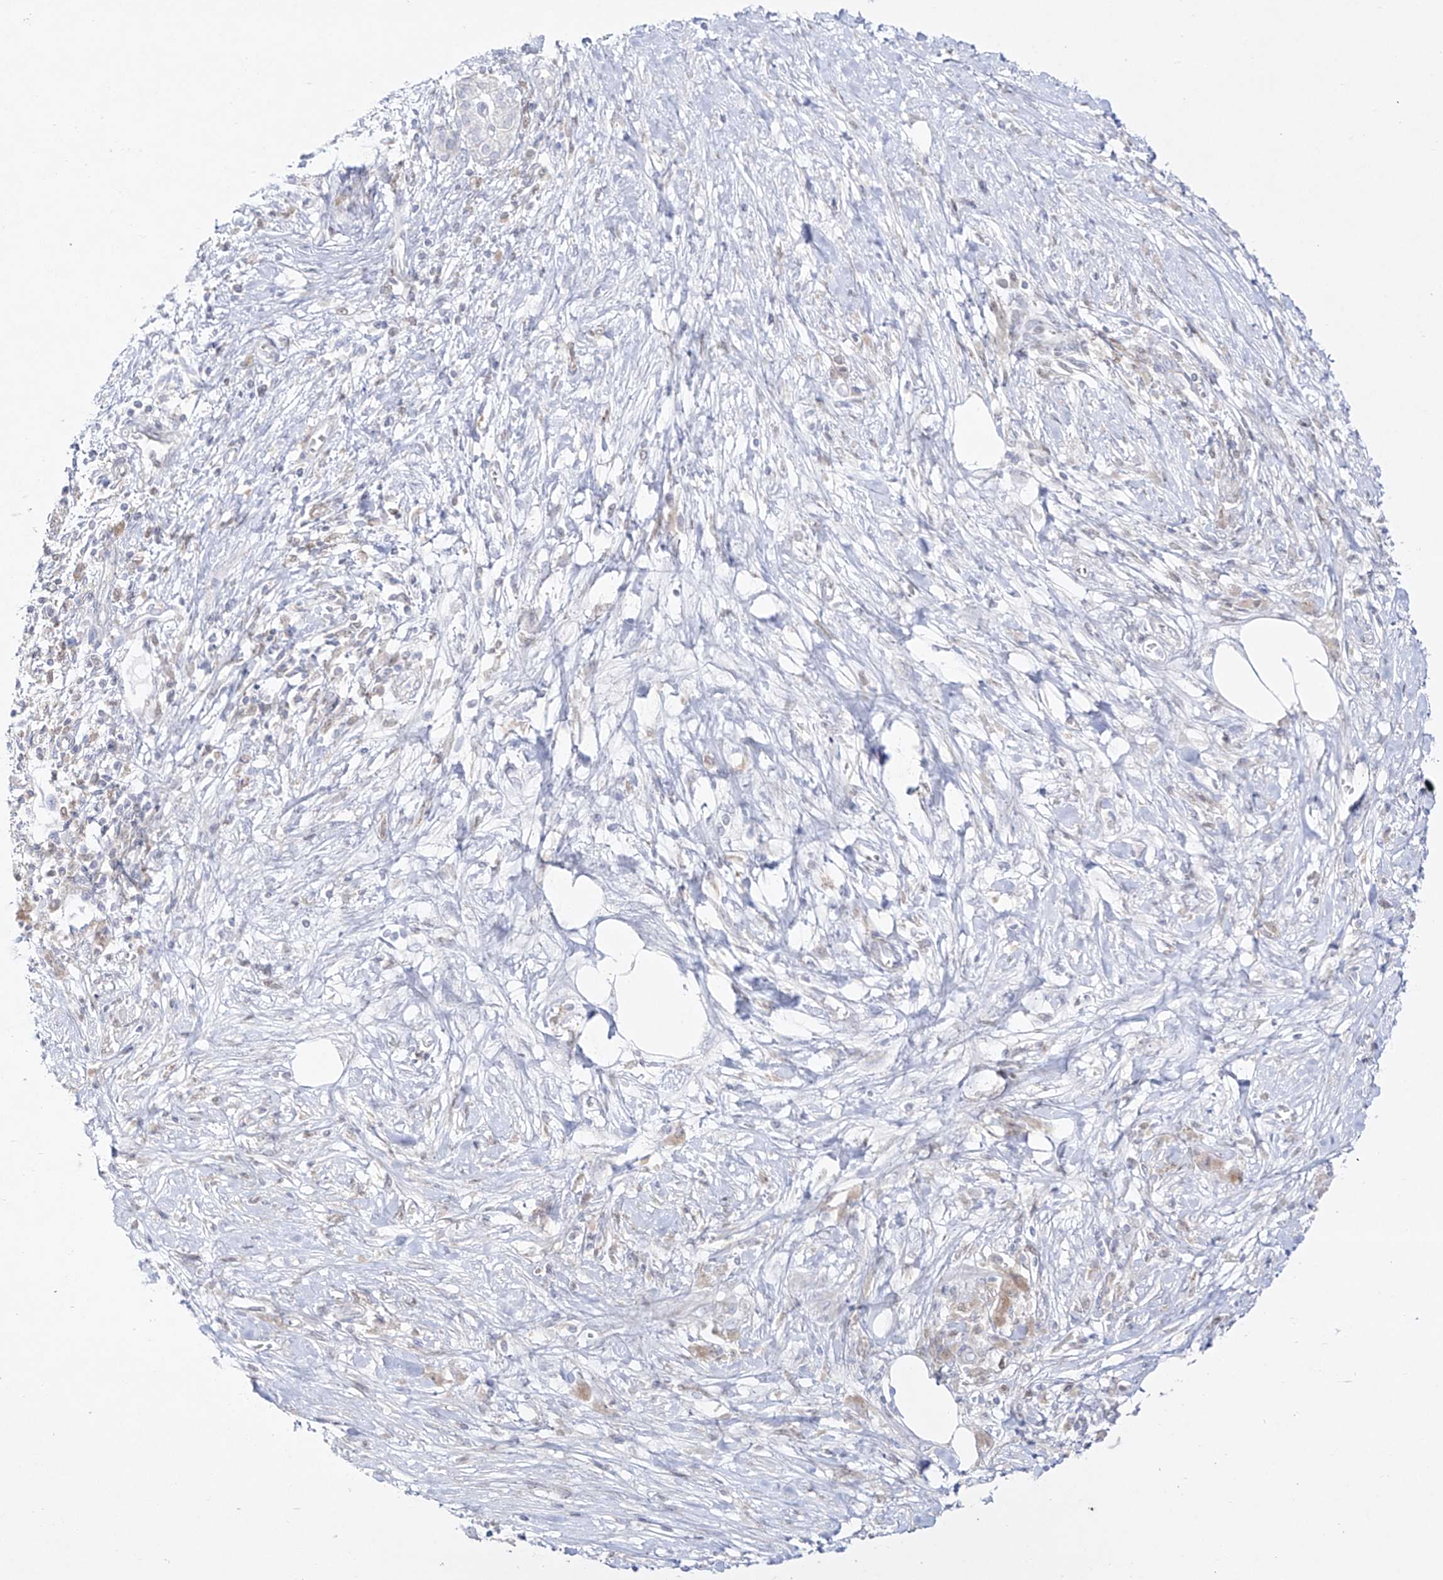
{"staining": {"intensity": "negative", "quantity": "none", "location": "none"}, "tissue": "pancreatic cancer", "cell_type": "Tumor cells", "image_type": "cancer", "snomed": [{"axis": "morphology", "description": "Adenocarcinoma, NOS"}, {"axis": "topography", "description": "Pancreas"}], "caption": "Immunohistochemistry (IHC) histopathology image of neoplastic tissue: pancreatic adenocarcinoma stained with DAB displays no significant protein expression in tumor cells.", "gene": "DMKN", "patient": {"sex": "male", "age": 58}}